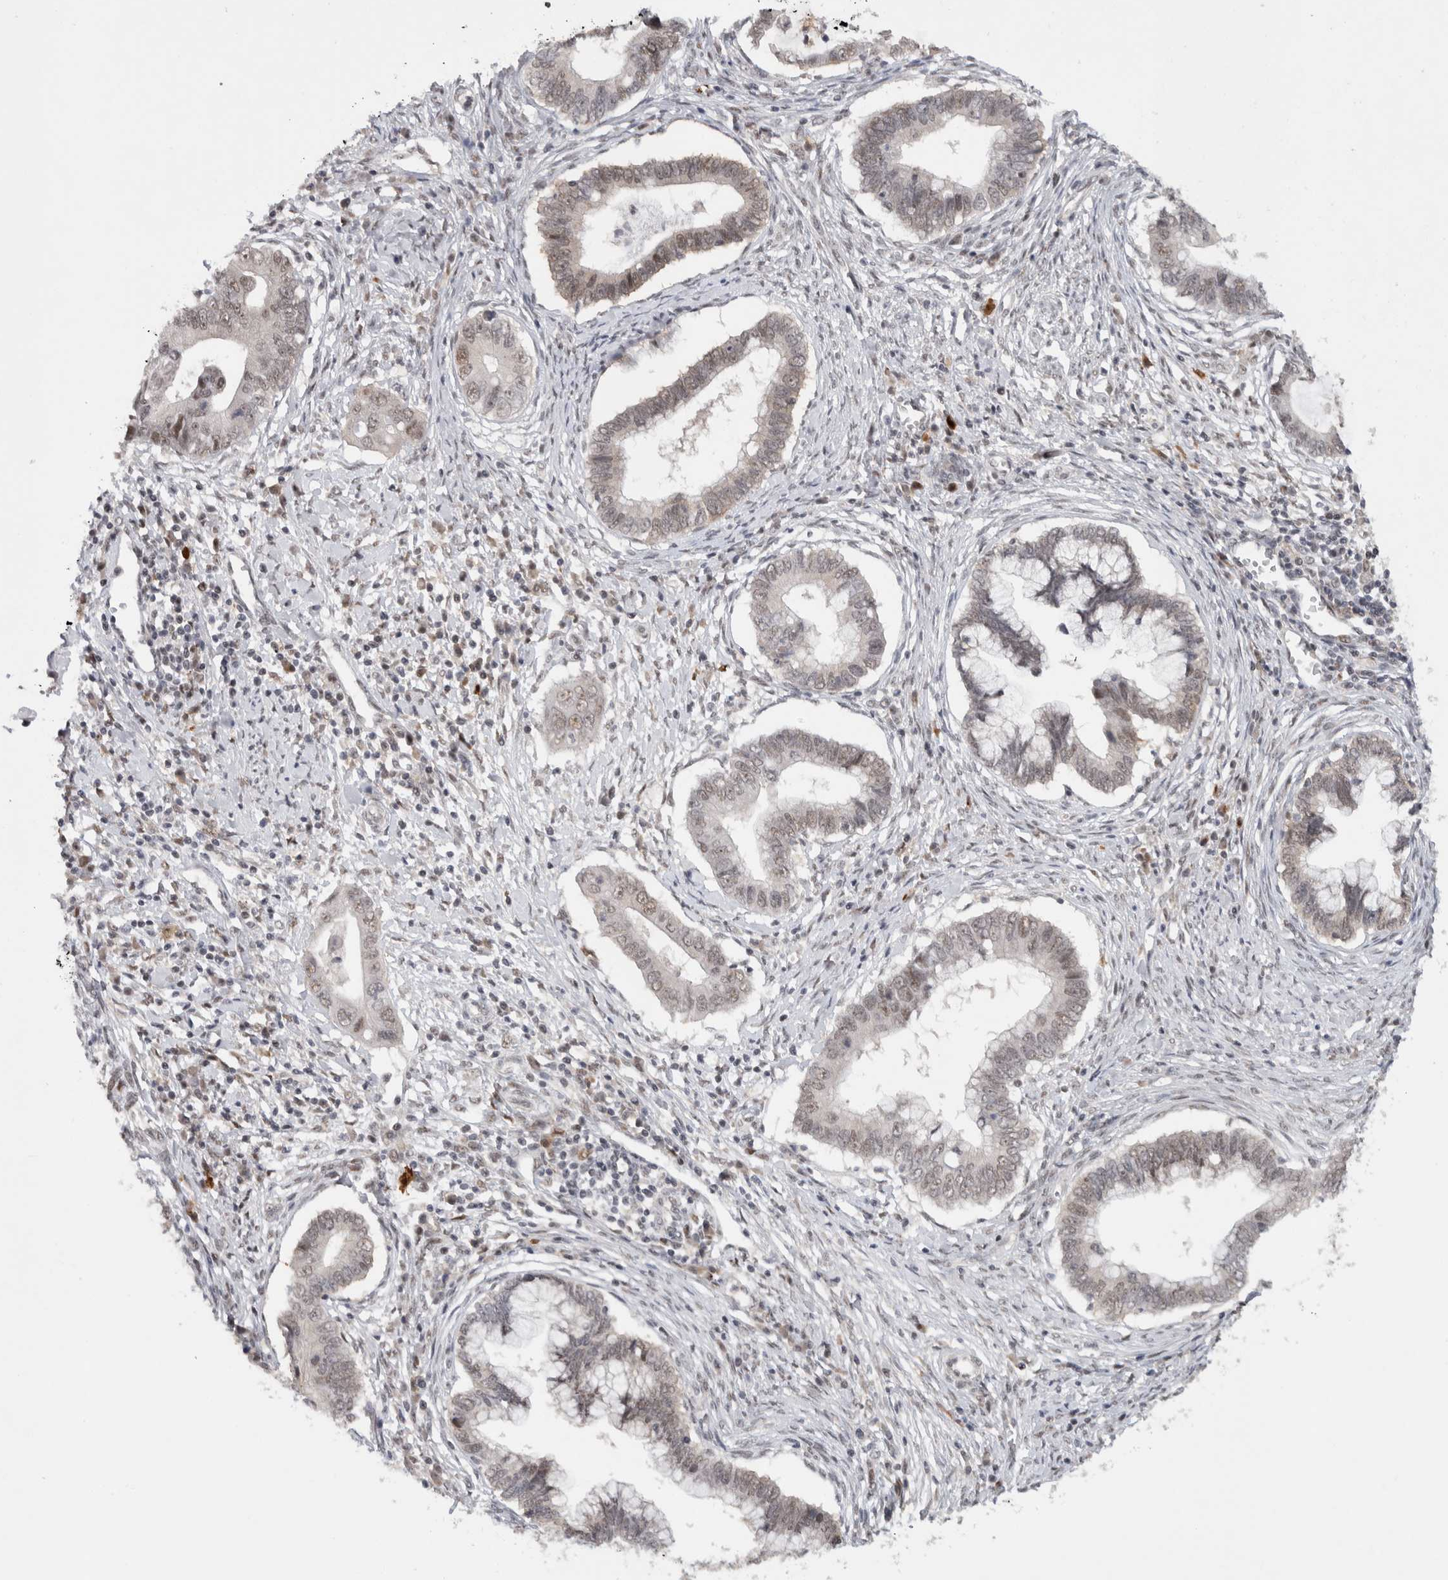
{"staining": {"intensity": "weak", "quantity": ">75%", "location": "nuclear"}, "tissue": "cervical cancer", "cell_type": "Tumor cells", "image_type": "cancer", "snomed": [{"axis": "morphology", "description": "Adenocarcinoma, NOS"}, {"axis": "topography", "description": "Cervix"}], "caption": "A micrograph of human cervical adenocarcinoma stained for a protein reveals weak nuclear brown staining in tumor cells.", "gene": "HESX1", "patient": {"sex": "female", "age": 44}}